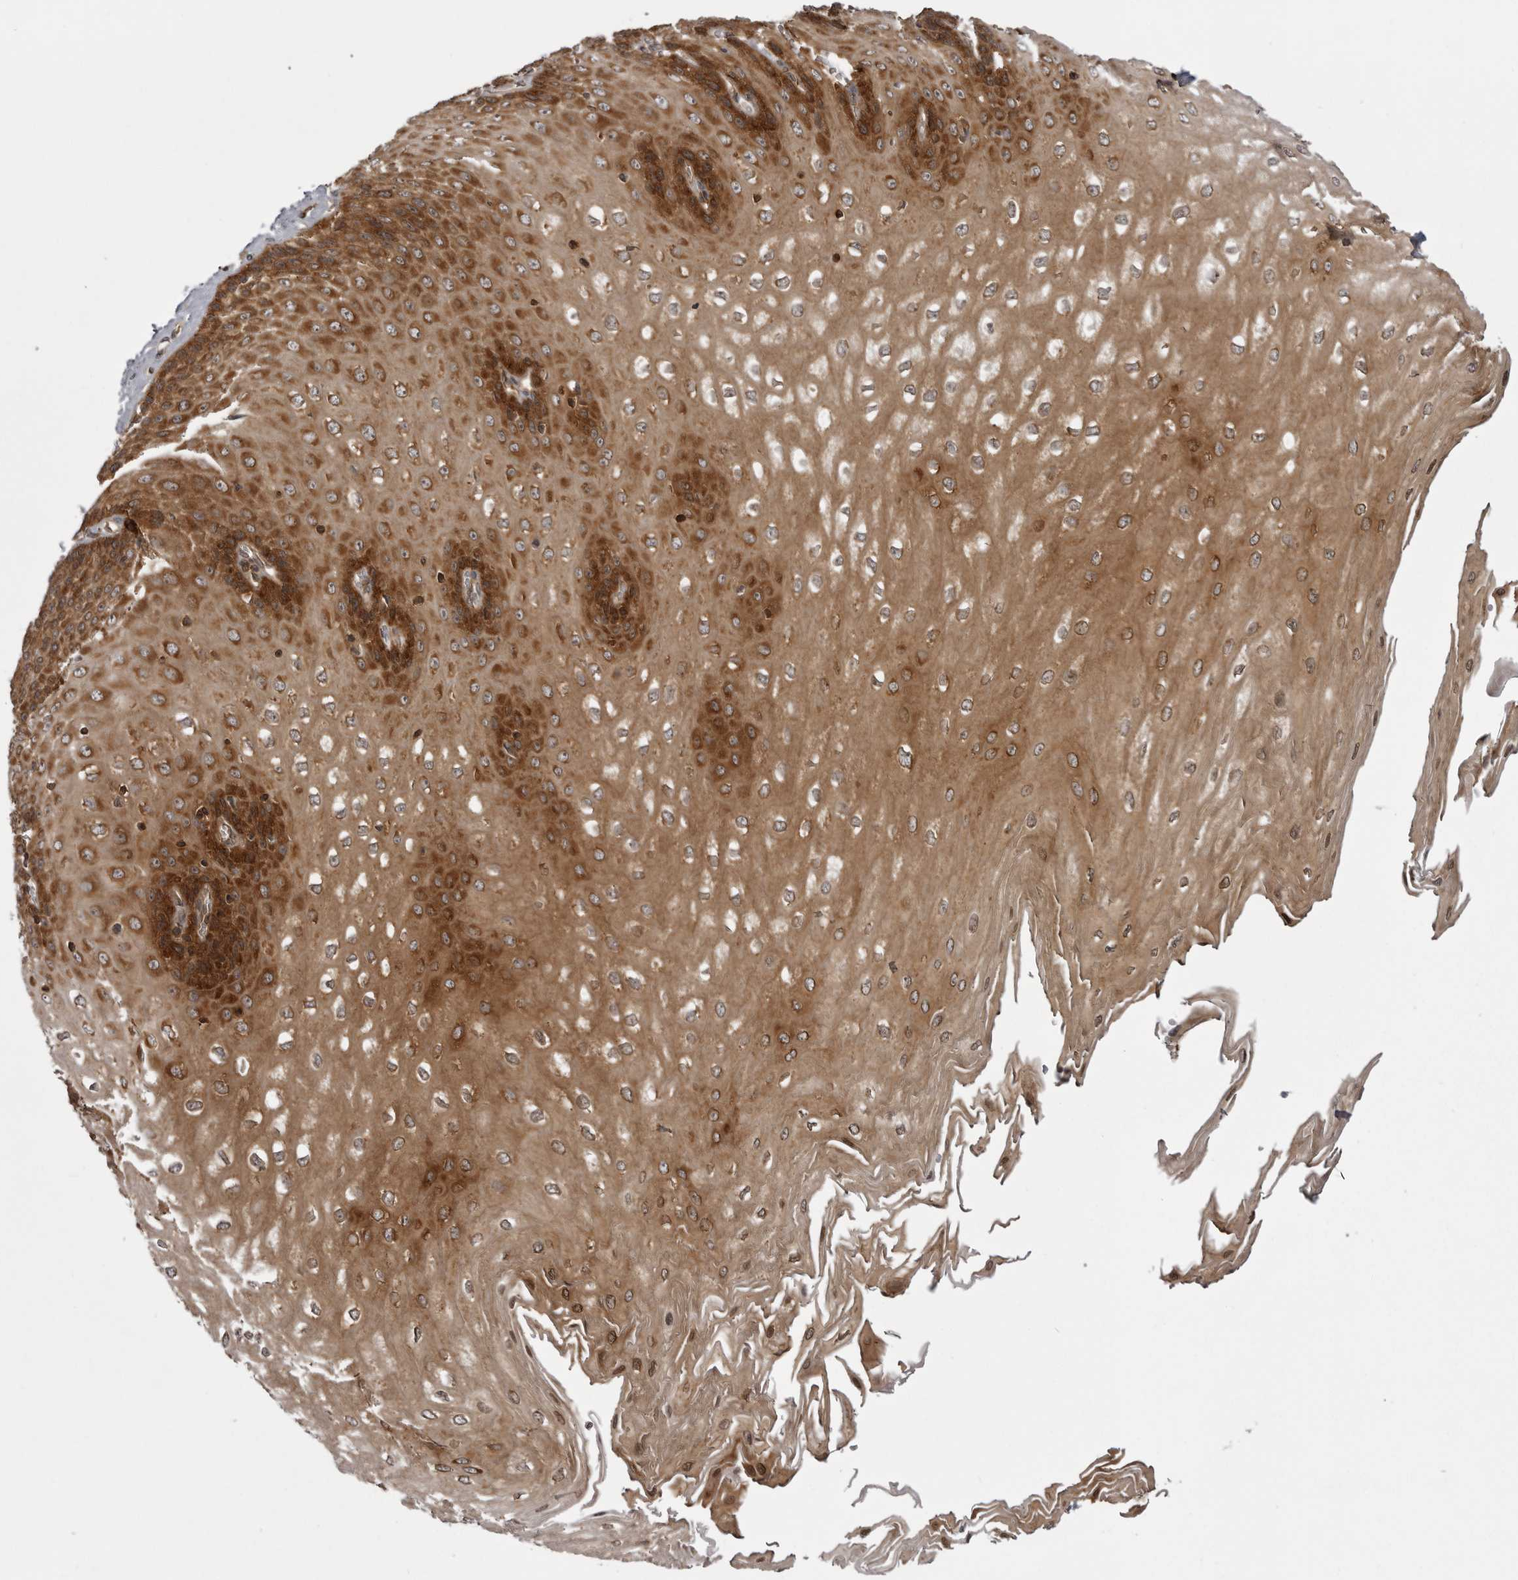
{"staining": {"intensity": "strong", "quantity": "25%-75%", "location": "cytoplasmic/membranous"}, "tissue": "esophagus", "cell_type": "Squamous epithelial cells", "image_type": "normal", "snomed": [{"axis": "morphology", "description": "Normal tissue, NOS"}, {"axis": "topography", "description": "Esophagus"}], "caption": "Esophagus stained with a brown dye displays strong cytoplasmic/membranous positive staining in about 25%-75% of squamous epithelial cells.", "gene": "STK24", "patient": {"sex": "male", "age": 60}}